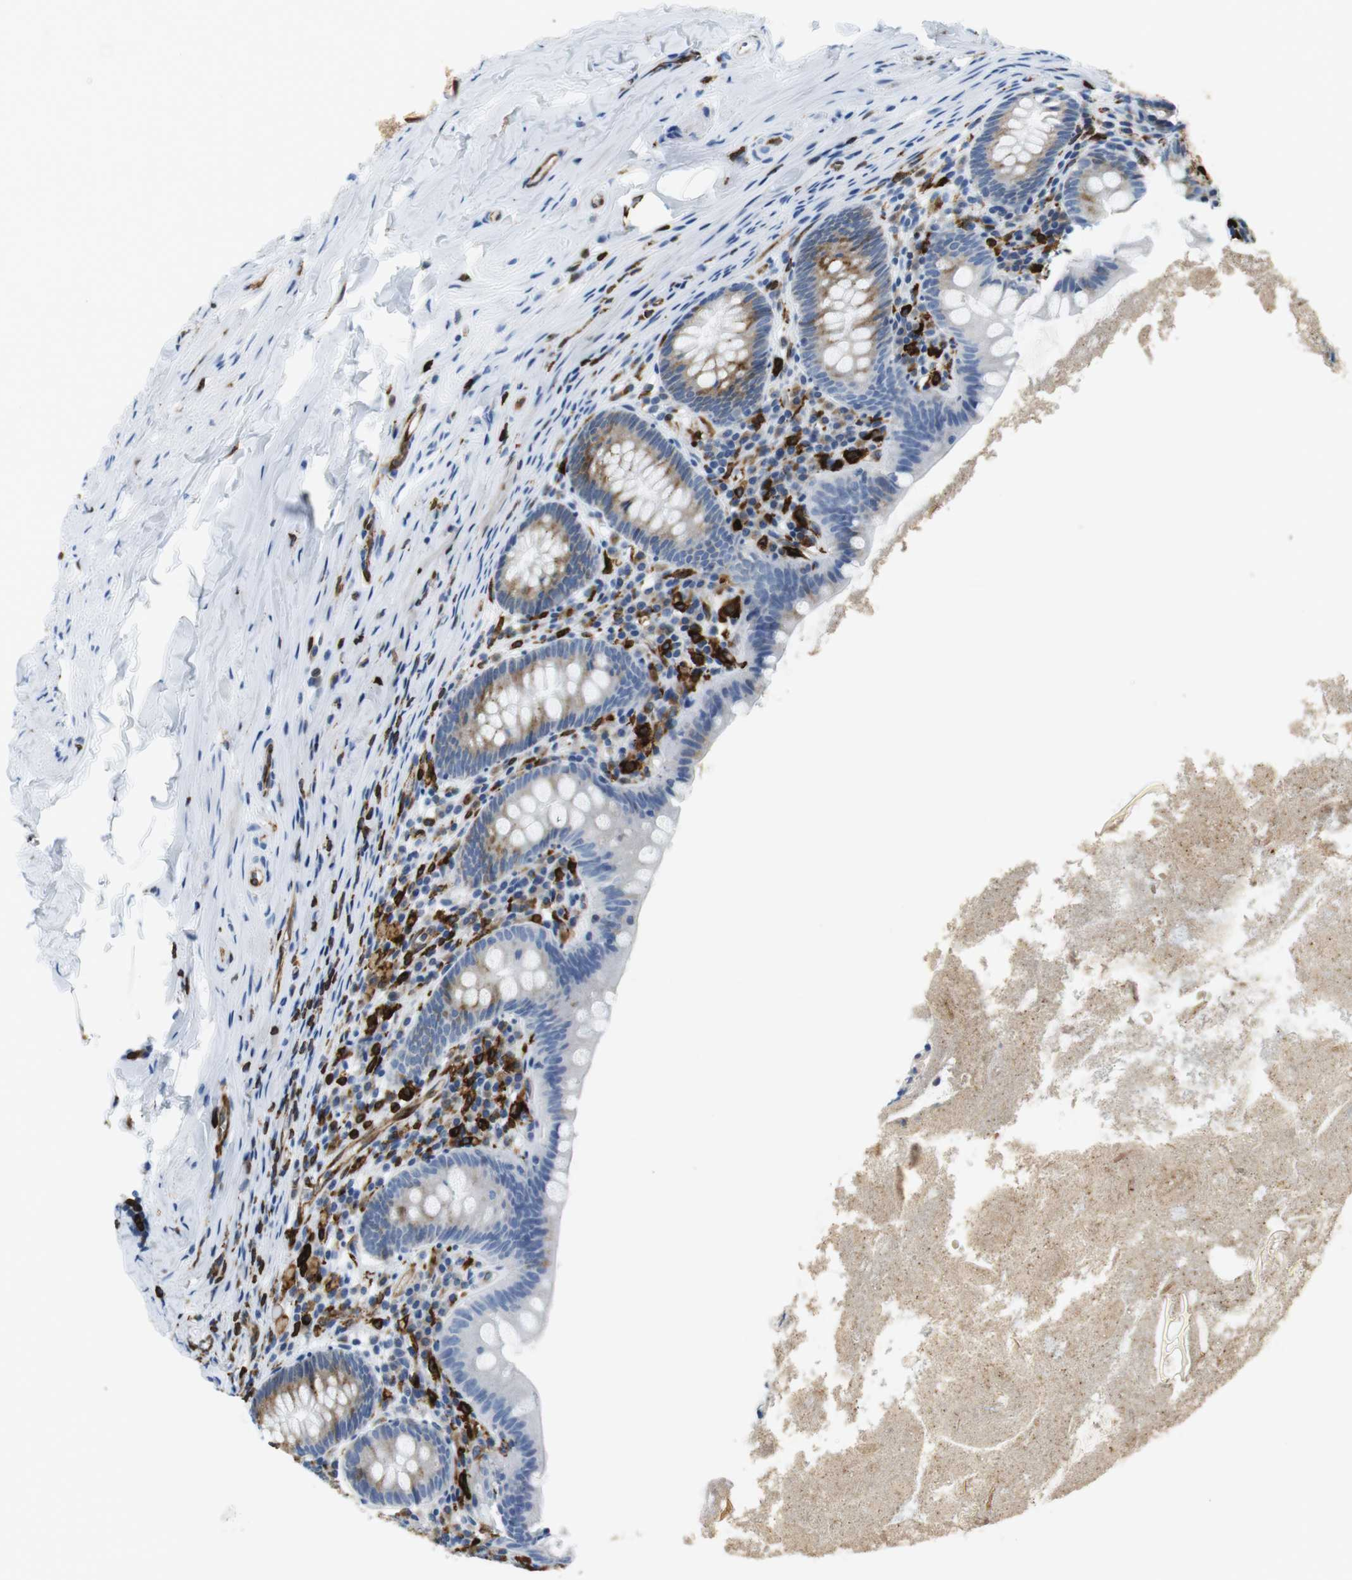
{"staining": {"intensity": "moderate", "quantity": "<25%", "location": "cytoplasmic/membranous"}, "tissue": "appendix", "cell_type": "Glandular cells", "image_type": "normal", "snomed": [{"axis": "morphology", "description": "Normal tissue, NOS"}, {"axis": "topography", "description": "Appendix"}], "caption": "This photomicrograph shows immunohistochemistry staining of benign human appendix, with low moderate cytoplasmic/membranous staining in about <25% of glandular cells.", "gene": "CIITA", "patient": {"sex": "male", "age": 52}}